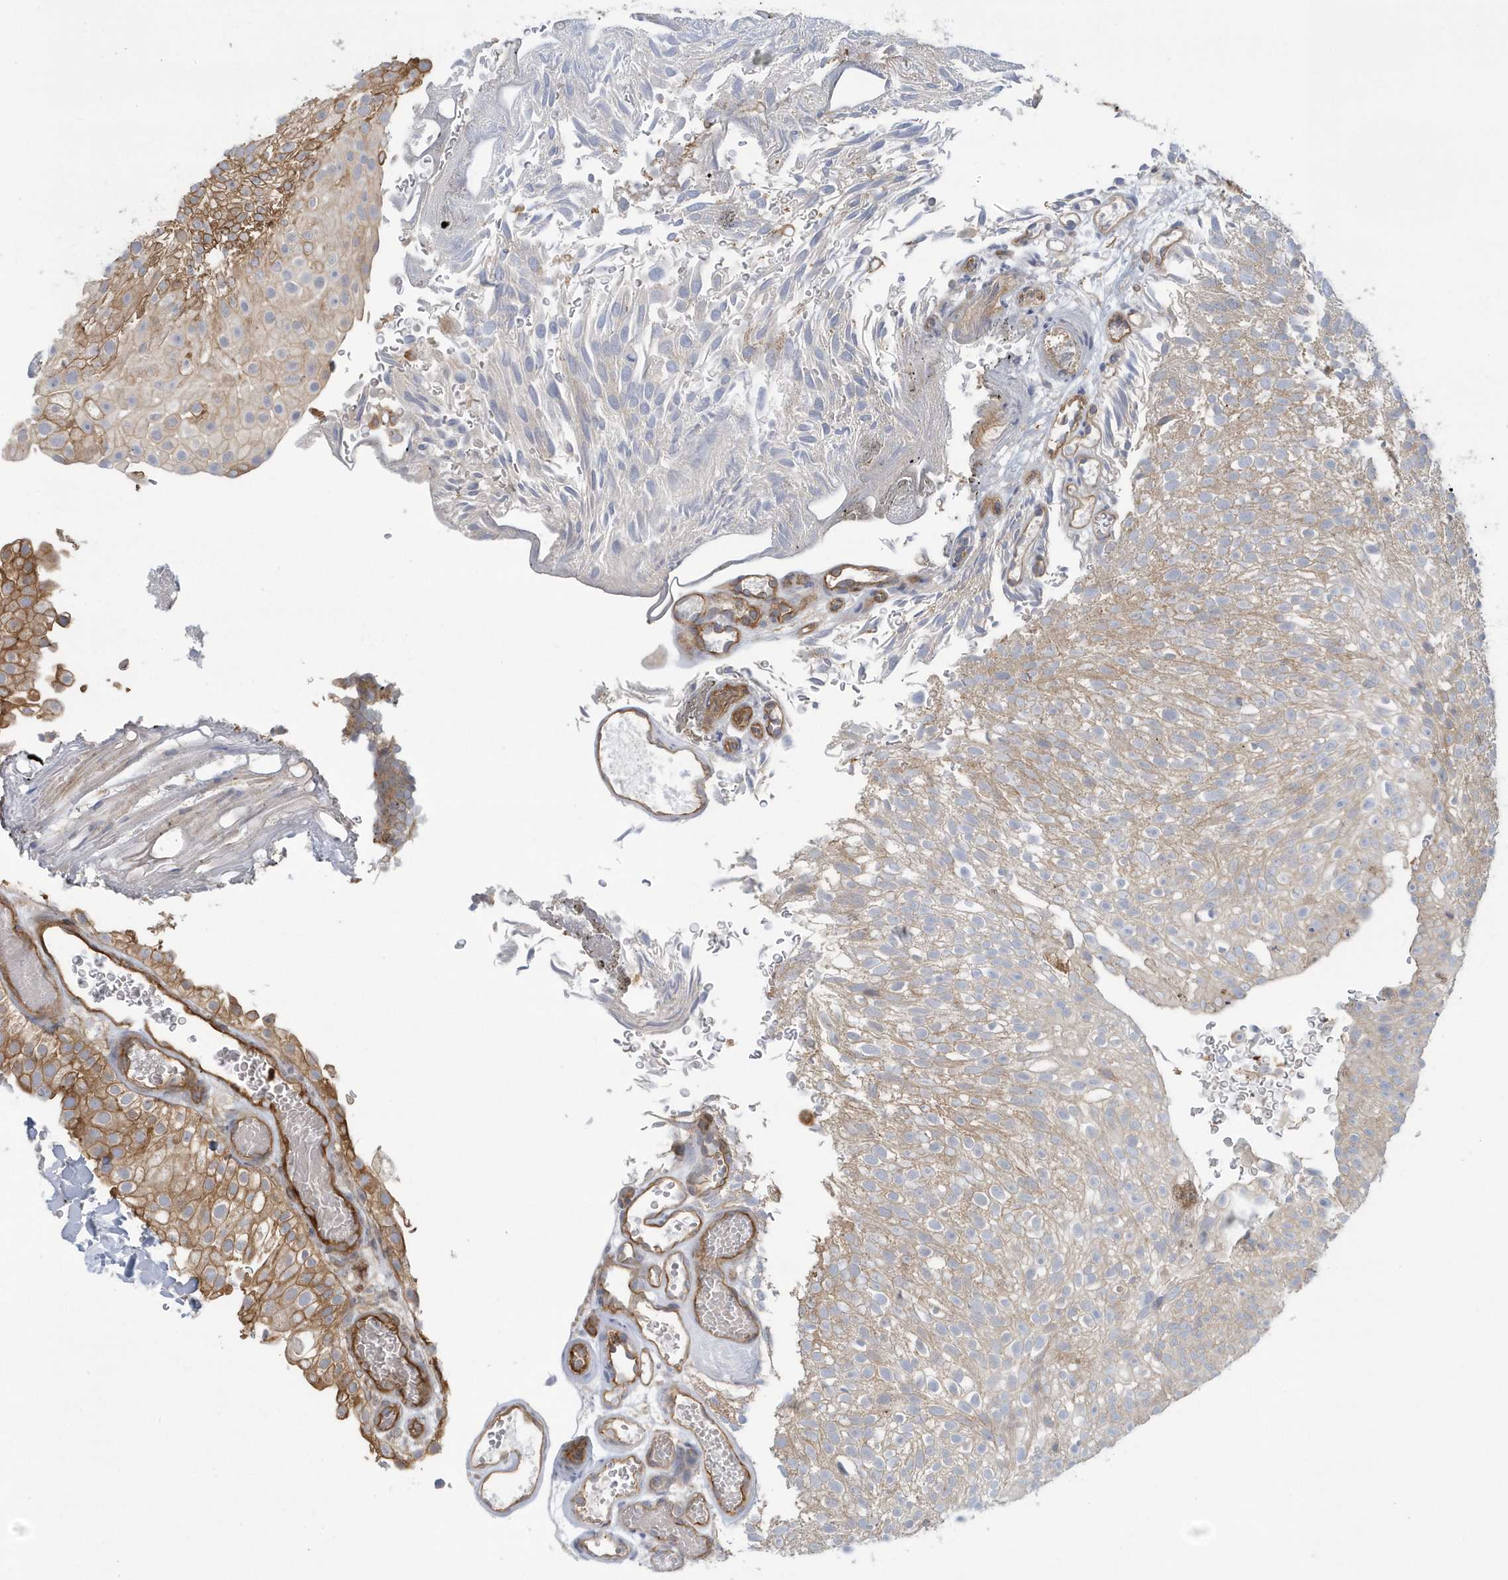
{"staining": {"intensity": "weak", "quantity": "25%-75%", "location": "cytoplasmic/membranous"}, "tissue": "urothelial cancer", "cell_type": "Tumor cells", "image_type": "cancer", "snomed": [{"axis": "morphology", "description": "Urothelial carcinoma, Low grade"}, {"axis": "topography", "description": "Urinary bladder"}], "caption": "There is low levels of weak cytoplasmic/membranous expression in tumor cells of urothelial carcinoma (low-grade), as demonstrated by immunohistochemical staining (brown color).", "gene": "RAI14", "patient": {"sex": "male", "age": 78}}